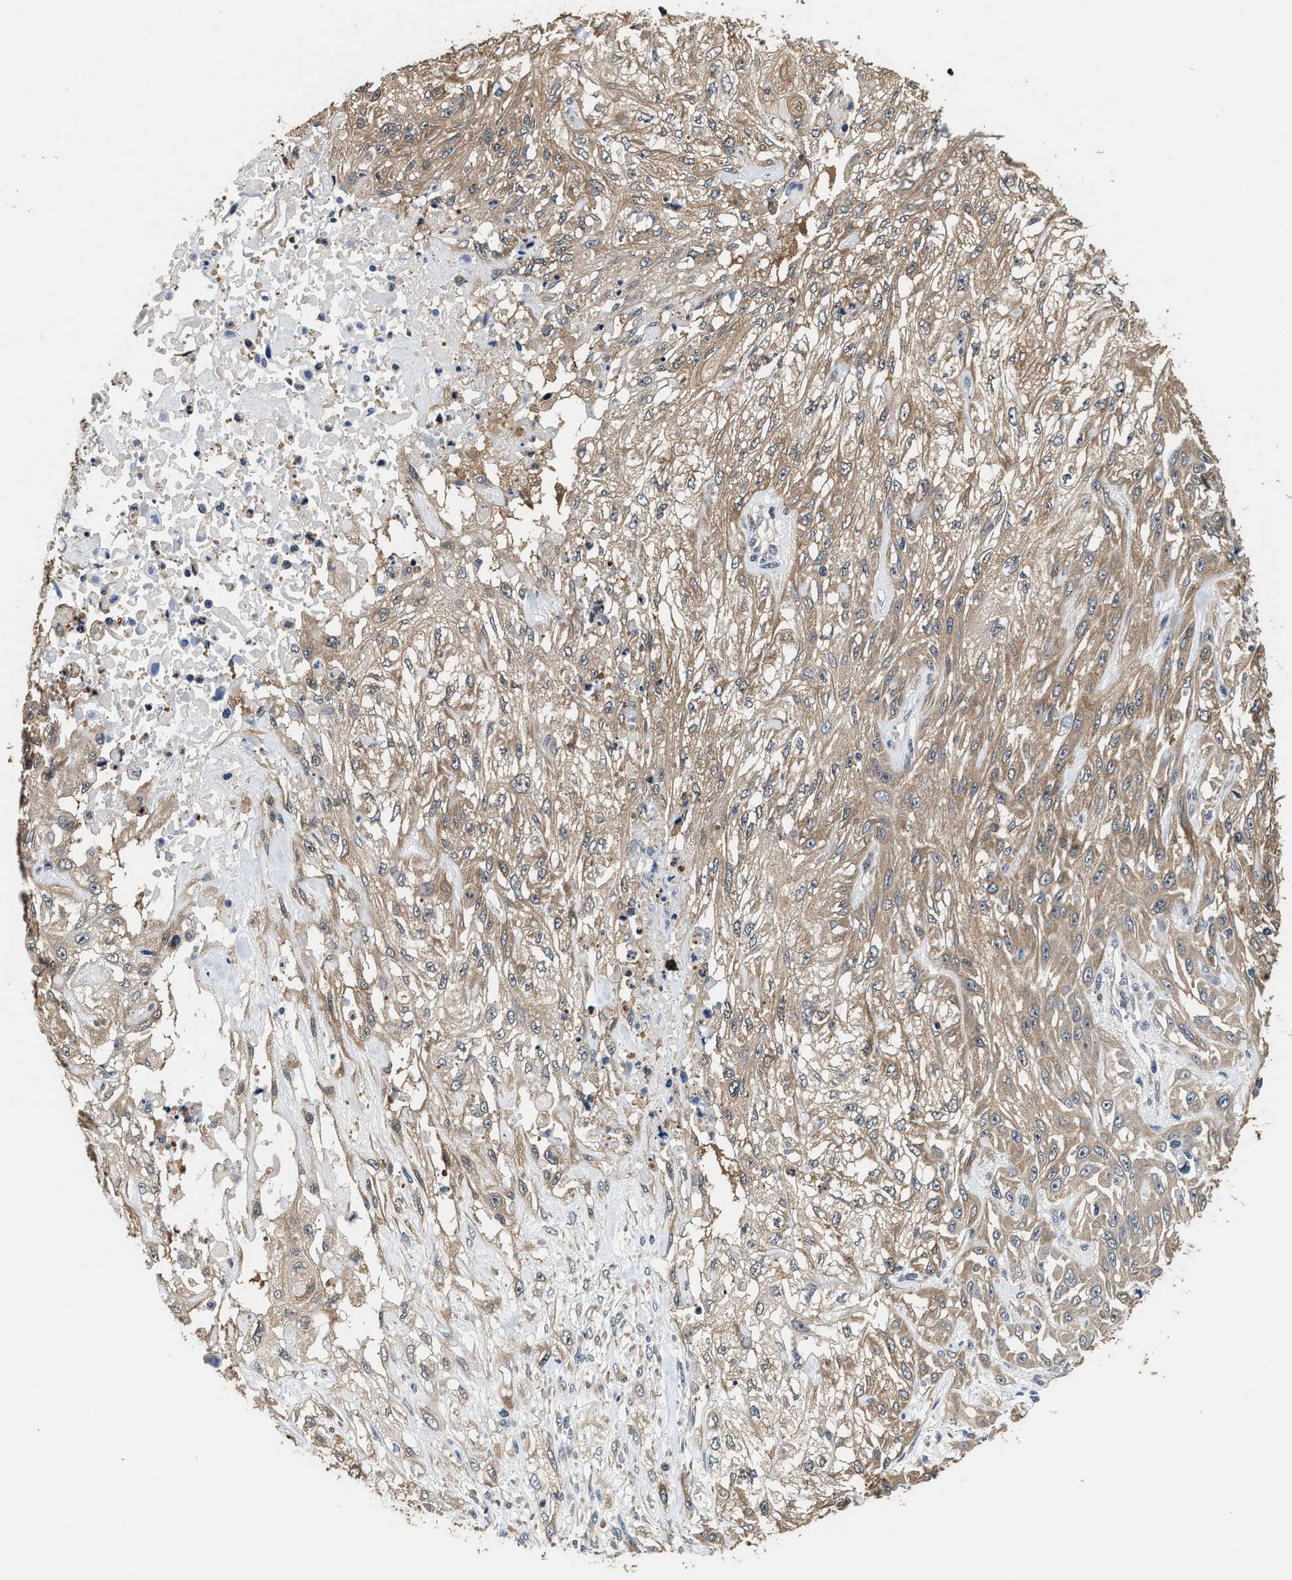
{"staining": {"intensity": "moderate", "quantity": "25%-75%", "location": "cytoplasmic/membranous"}, "tissue": "skin cancer", "cell_type": "Tumor cells", "image_type": "cancer", "snomed": [{"axis": "morphology", "description": "Squamous cell carcinoma, NOS"}, {"axis": "morphology", "description": "Squamous cell carcinoma, metastatic, NOS"}, {"axis": "topography", "description": "Skin"}, {"axis": "topography", "description": "Lymph node"}], "caption": "Approximately 25%-75% of tumor cells in metastatic squamous cell carcinoma (skin) reveal moderate cytoplasmic/membranous protein positivity as visualized by brown immunohistochemical staining.", "gene": "PHPT1", "patient": {"sex": "male", "age": 75}}